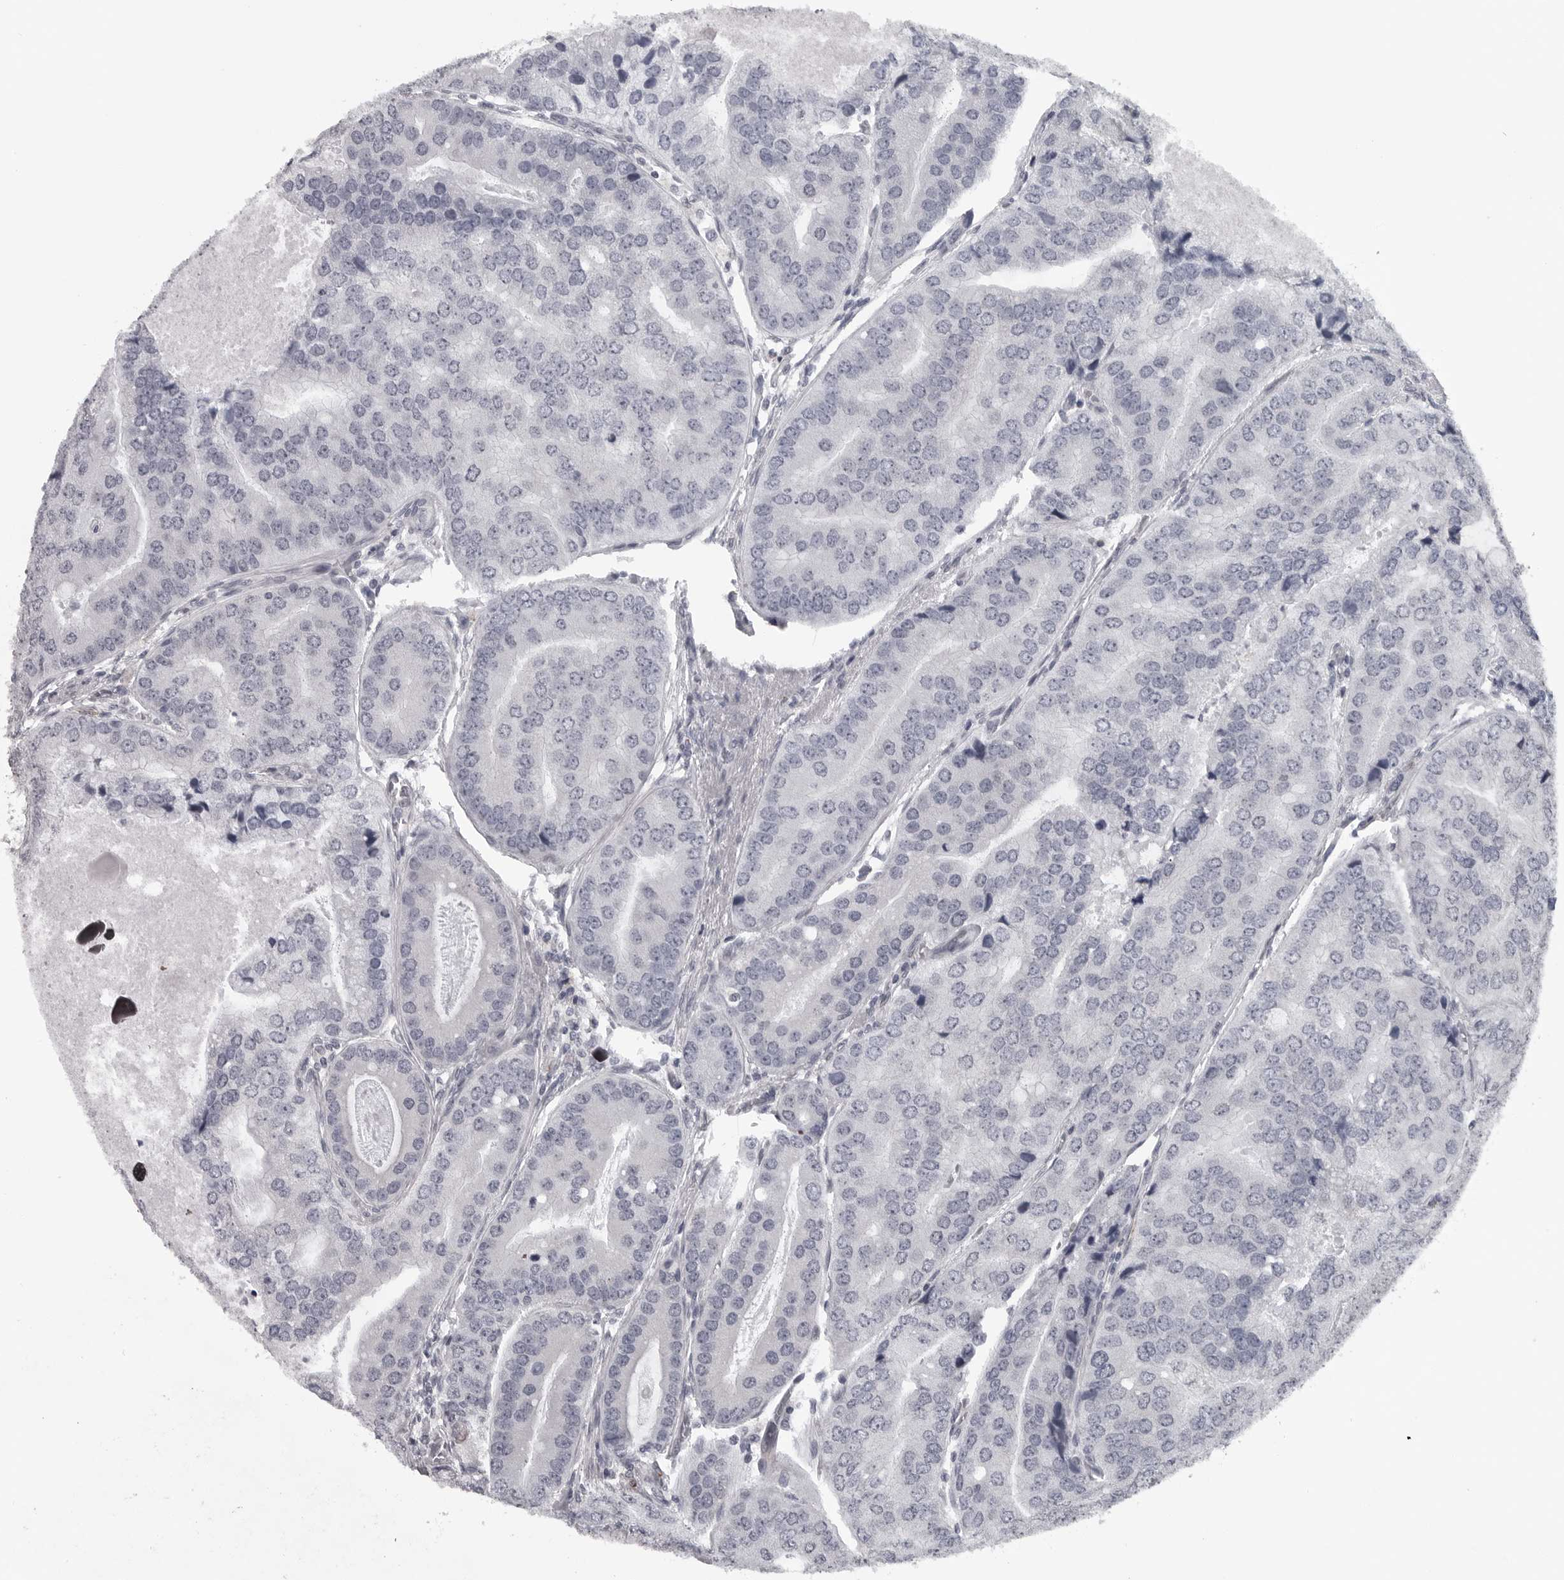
{"staining": {"intensity": "negative", "quantity": "none", "location": "none"}, "tissue": "prostate cancer", "cell_type": "Tumor cells", "image_type": "cancer", "snomed": [{"axis": "morphology", "description": "Adenocarcinoma, High grade"}, {"axis": "topography", "description": "Prostate"}], "caption": "Tumor cells are negative for brown protein staining in prostate cancer.", "gene": "LYSMD1", "patient": {"sex": "male", "age": 70}}